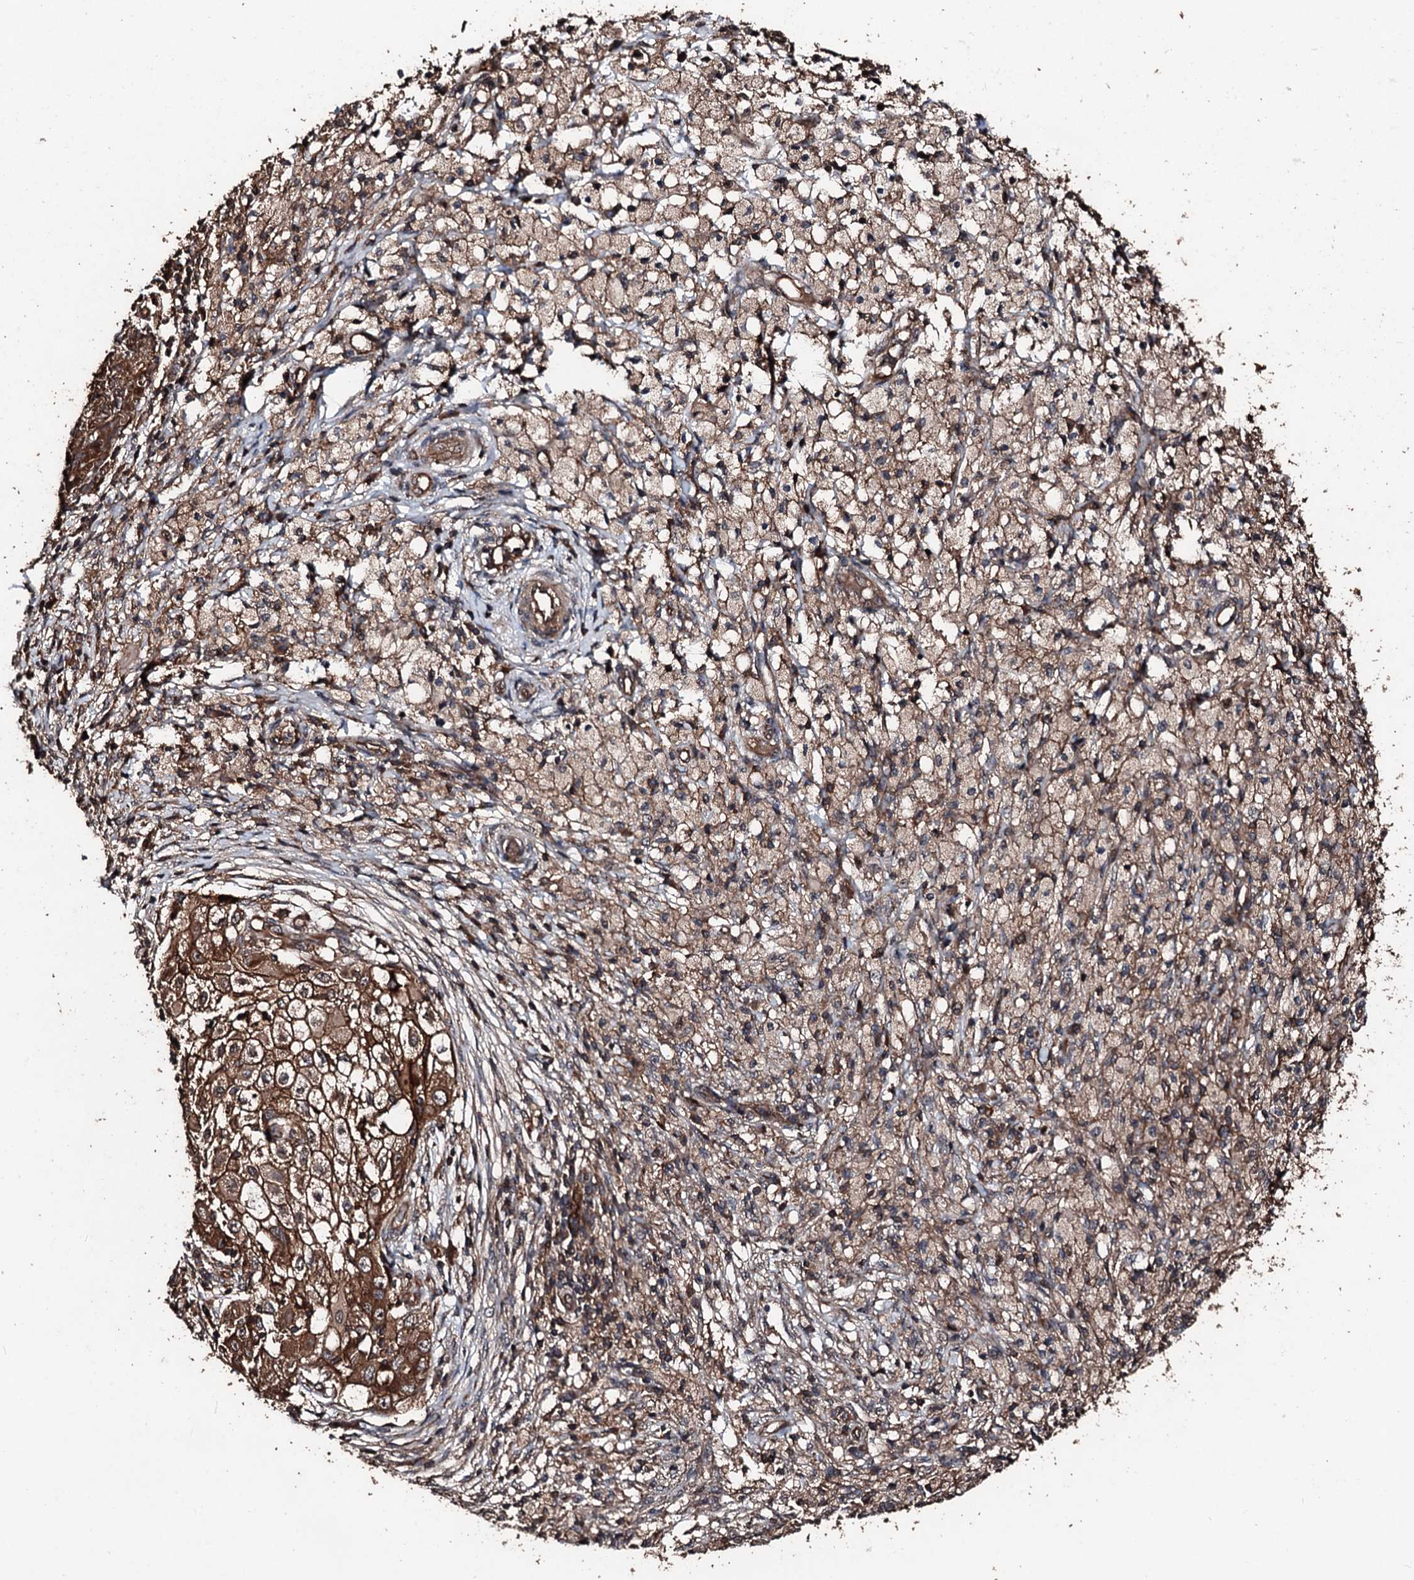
{"staining": {"intensity": "strong", "quantity": ">75%", "location": "cytoplasmic/membranous"}, "tissue": "ovarian cancer", "cell_type": "Tumor cells", "image_type": "cancer", "snomed": [{"axis": "morphology", "description": "Carcinoma, endometroid"}, {"axis": "topography", "description": "Ovary"}], "caption": "There is high levels of strong cytoplasmic/membranous staining in tumor cells of ovarian endometroid carcinoma, as demonstrated by immunohistochemical staining (brown color).", "gene": "KIF18A", "patient": {"sex": "female", "age": 42}}